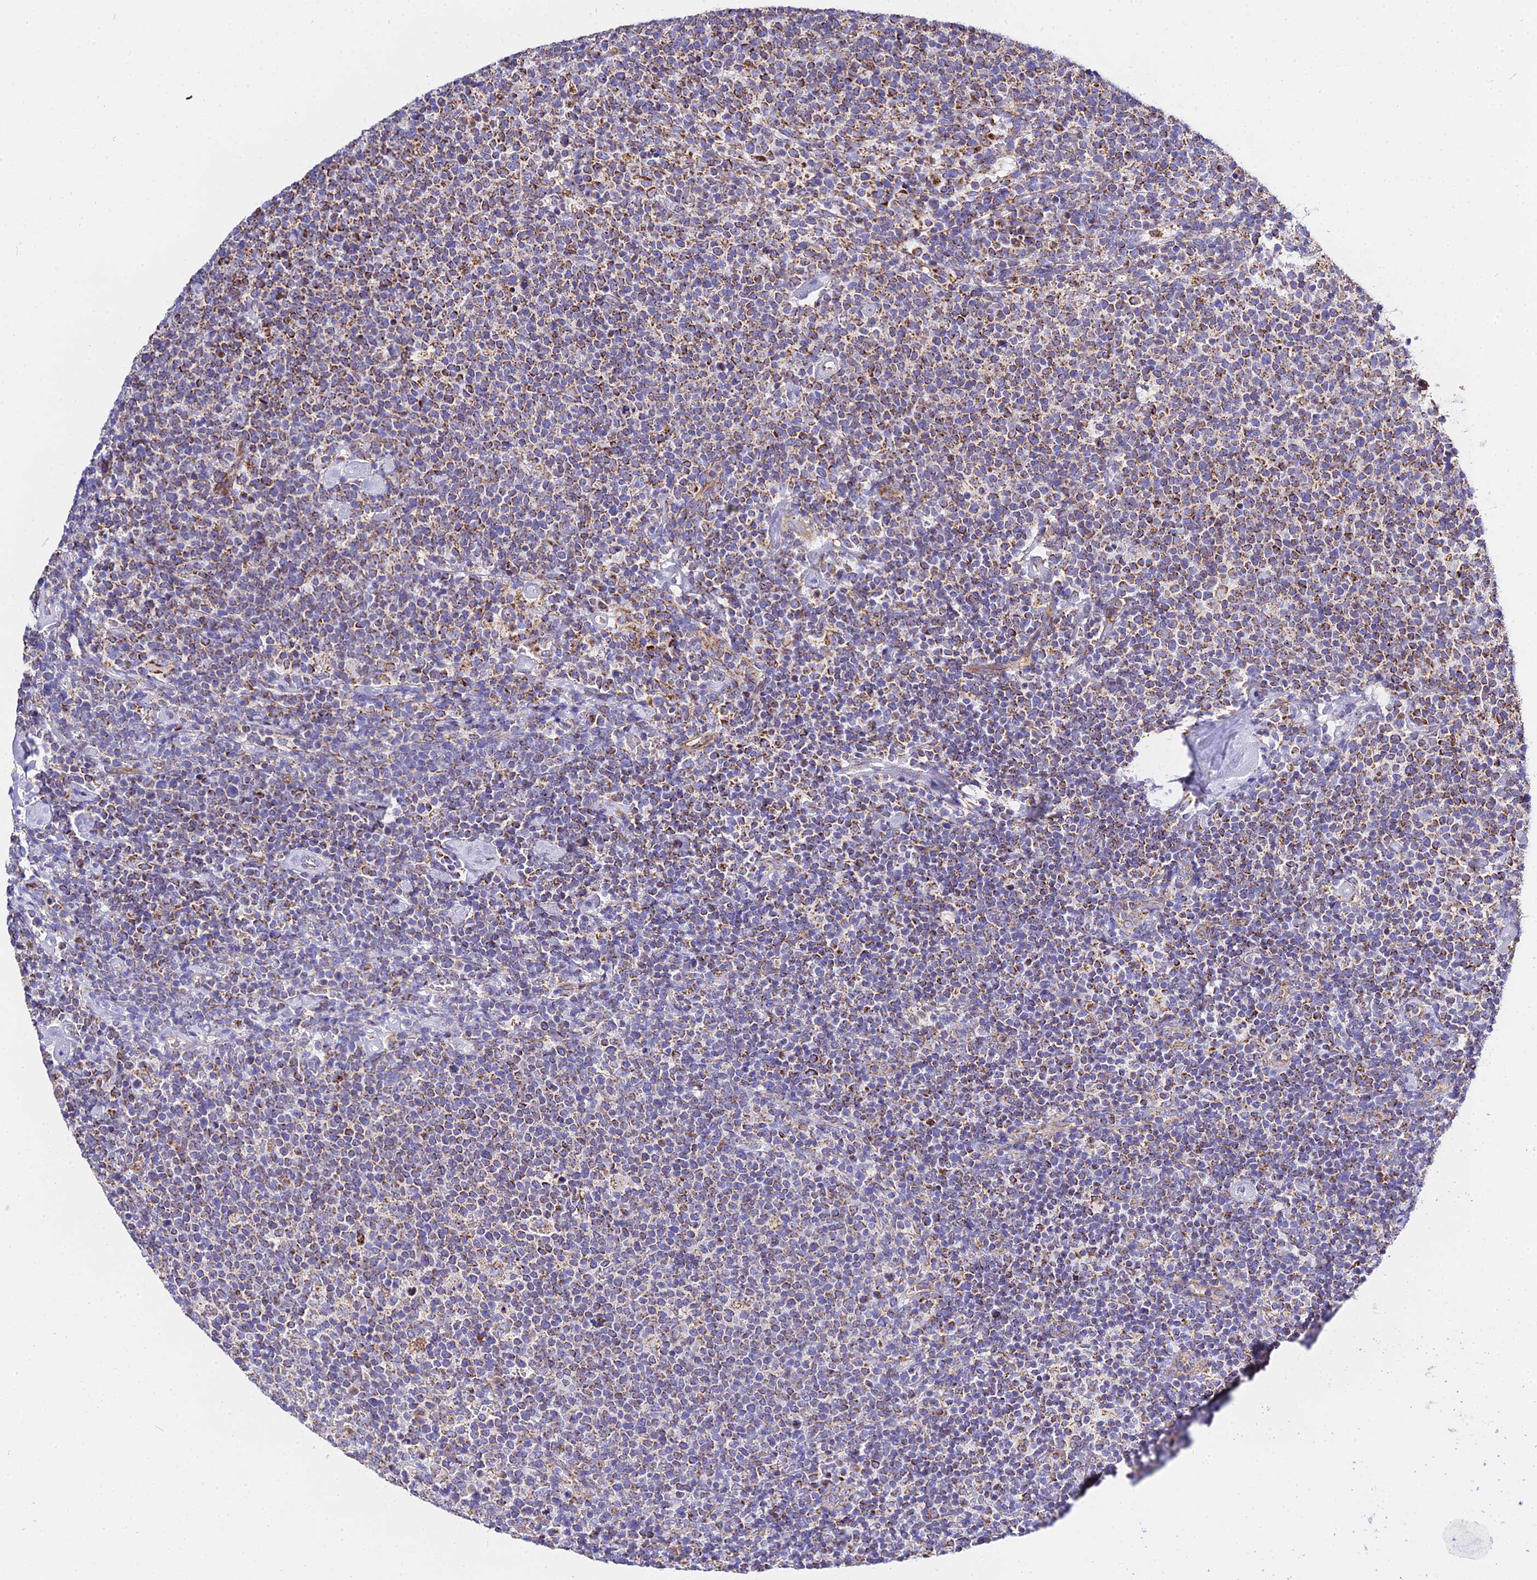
{"staining": {"intensity": "moderate", "quantity": ">75%", "location": "cytoplasmic/membranous"}, "tissue": "lymphoma", "cell_type": "Tumor cells", "image_type": "cancer", "snomed": [{"axis": "morphology", "description": "Malignant lymphoma, non-Hodgkin's type, High grade"}, {"axis": "topography", "description": "Lymph node"}], "caption": "The immunohistochemical stain labels moderate cytoplasmic/membranous expression in tumor cells of malignant lymphoma, non-Hodgkin's type (high-grade) tissue. (DAB IHC, brown staining for protein, blue staining for nuclei).", "gene": "ZNF573", "patient": {"sex": "male", "age": 61}}